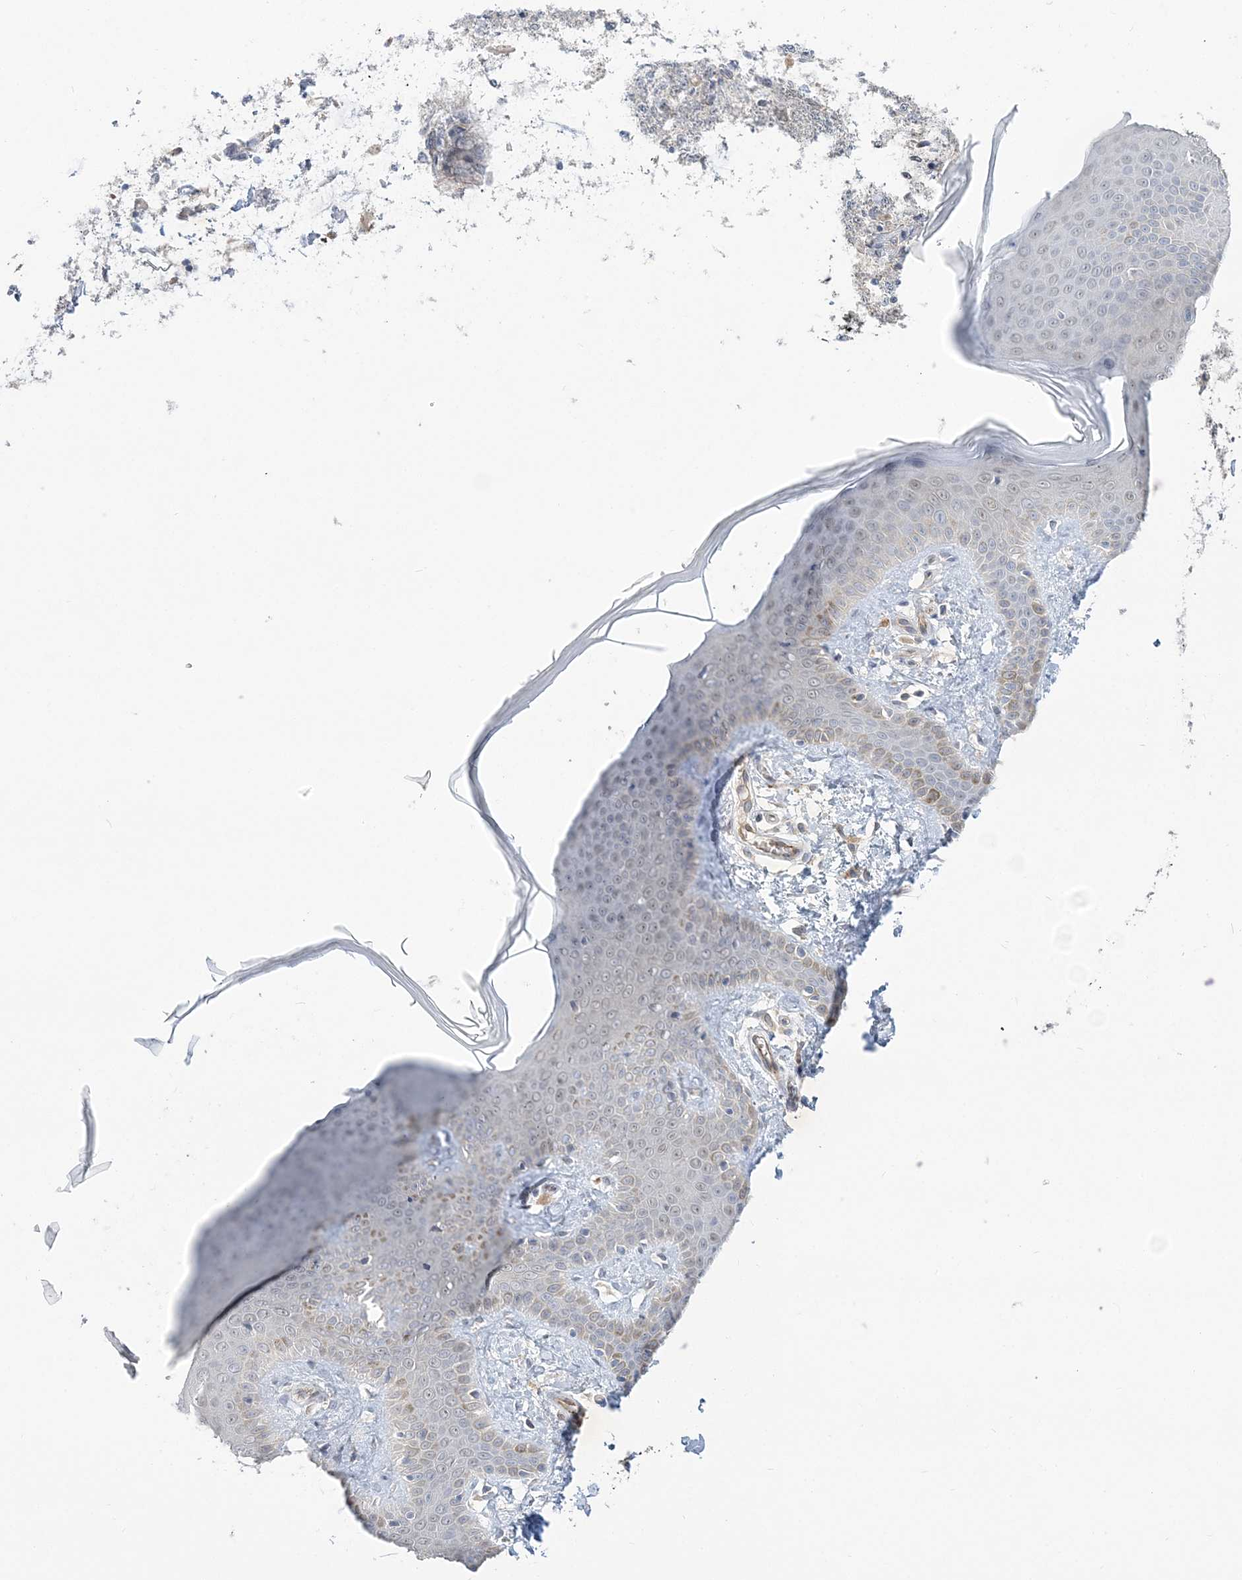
{"staining": {"intensity": "negative", "quantity": "none", "location": "none"}, "tissue": "skin", "cell_type": "Fibroblasts", "image_type": "normal", "snomed": [{"axis": "morphology", "description": "Normal tissue, NOS"}, {"axis": "topography", "description": "Skin"}], "caption": "Immunohistochemistry (IHC) image of unremarkable skin: skin stained with DAB shows no significant protein expression in fibroblasts. (DAB (3,3'-diaminobenzidine) IHC with hematoxylin counter stain).", "gene": "INPP1", "patient": {"sex": "male", "age": 36}}